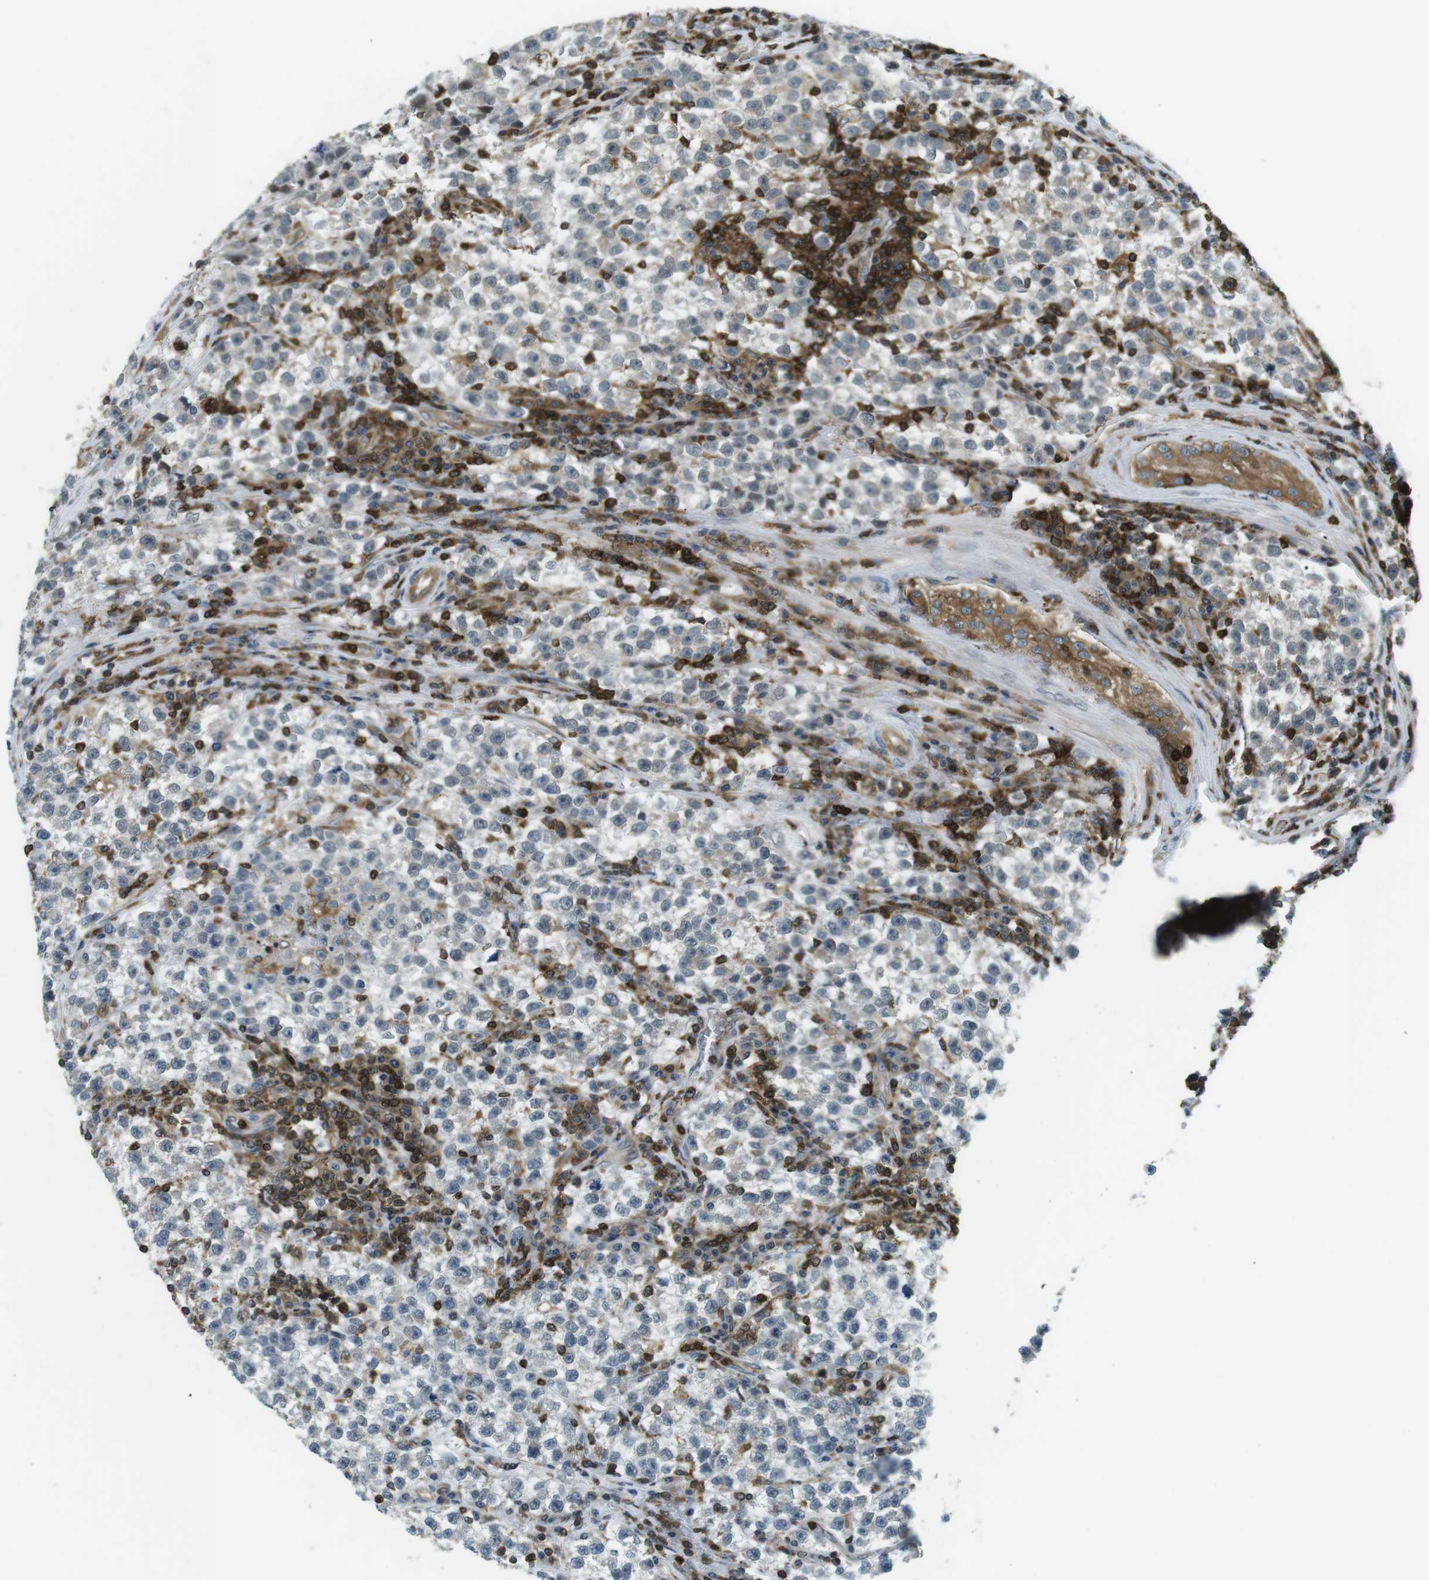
{"staining": {"intensity": "negative", "quantity": "none", "location": "none"}, "tissue": "testis cancer", "cell_type": "Tumor cells", "image_type": "cancer", "snomed": [{"axis": "morphology", "description": "Seminoma, NOS"}, {"axis": "topography", "description": "Testis"}], "caption": "This photomicrograph is of testis seminoma stained with immunohistochemistry to label a protein in brown with the nuclei are counter-stained blue. There is no expression in tumor cells.", "gene": "STK10", "patient": {"sex": "male", "age": 22}}